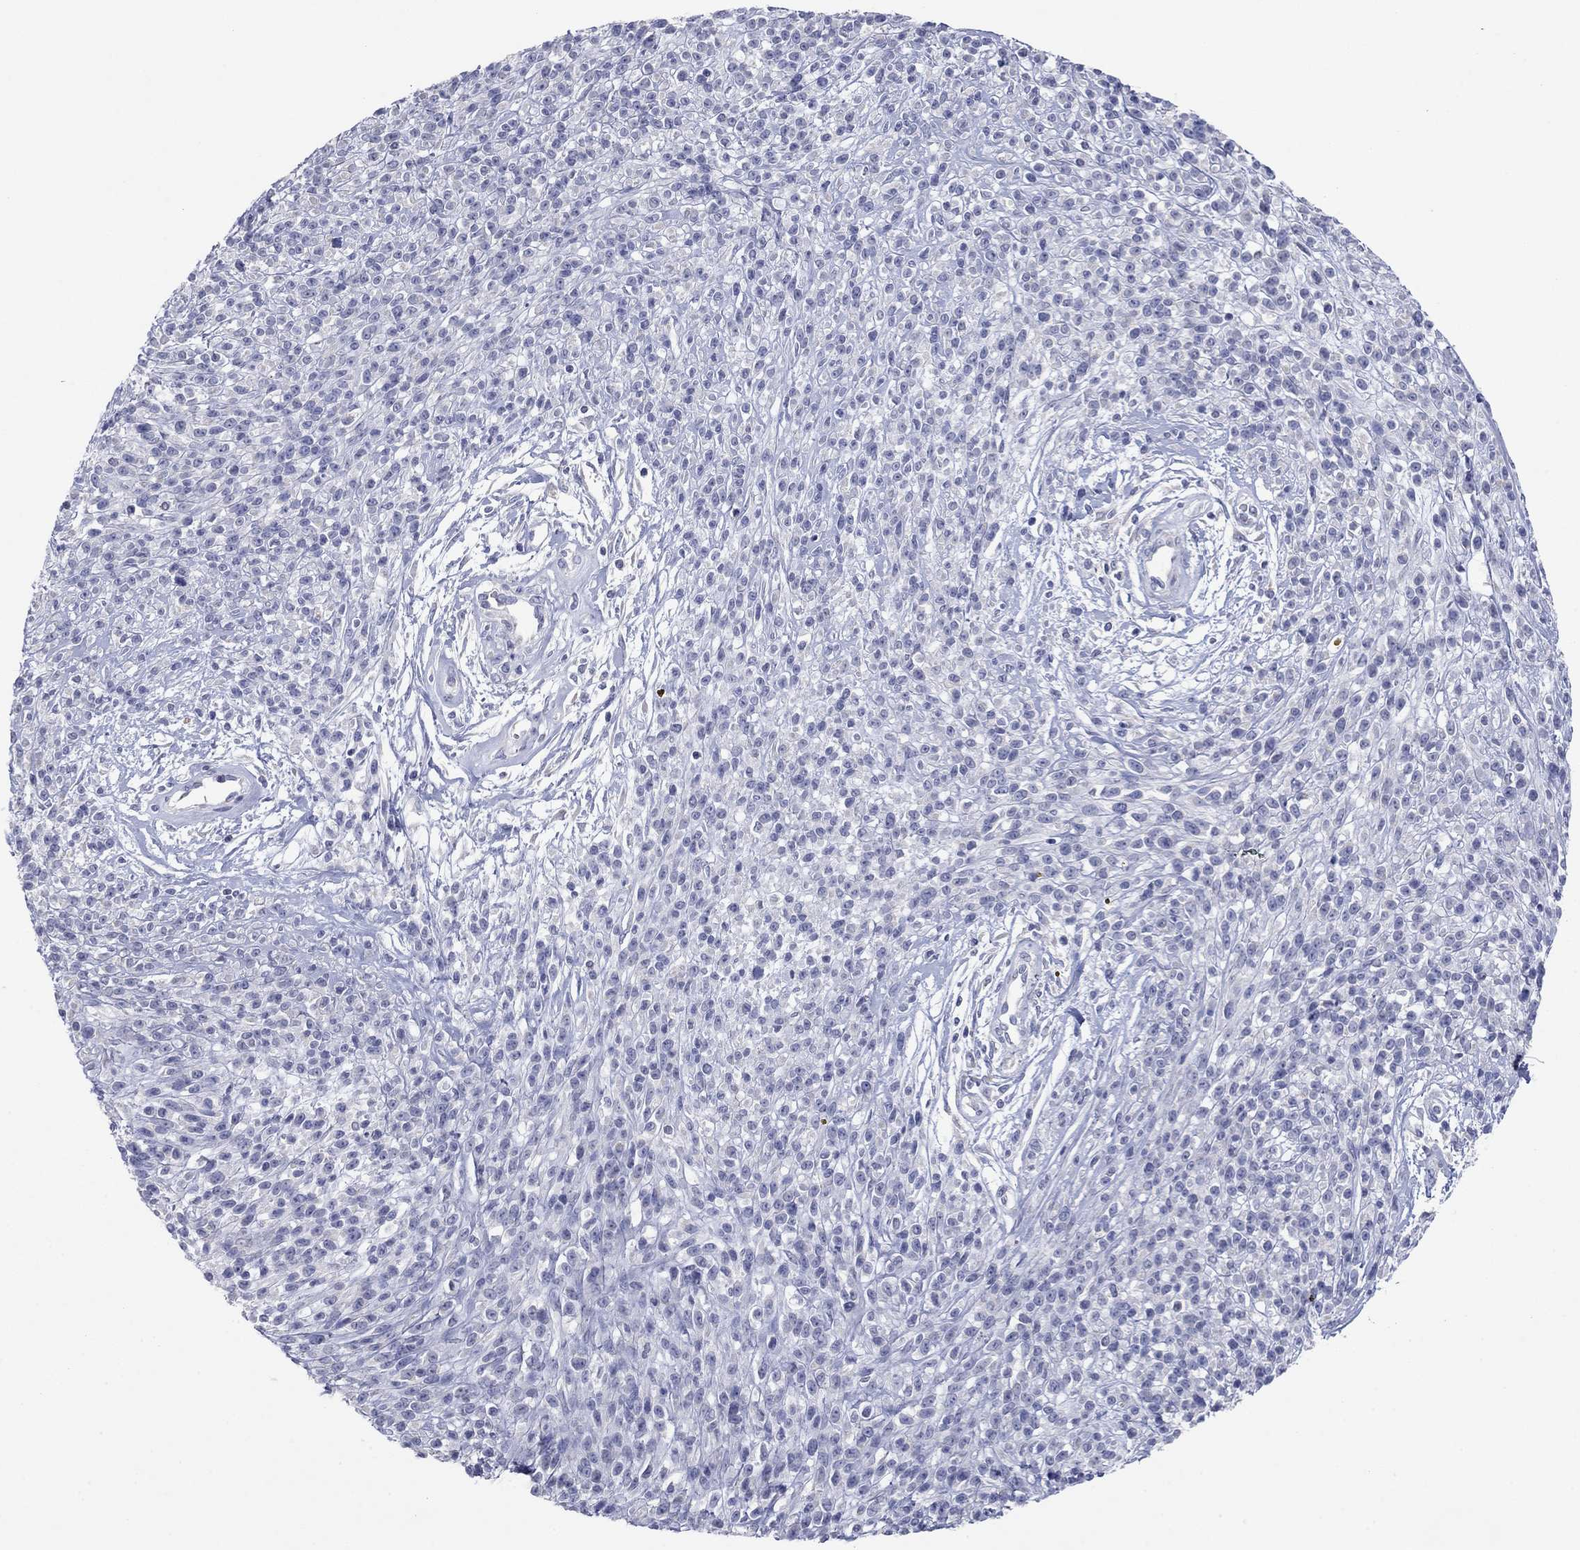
{"staining": {"intensity": "negative", "quantity": "none", "location": "none"}, "tissue": "melanoma", "cell_type": "Tumor cells", "image_type": "cancer", "snomed": [{"axis": "morphology", "description": "Malignant melanoma, NOS"}, {"axis": "topography", "description": "Skin"}, {"axis": "topography", "description": "Skin of trunk"}], "caption": "This is an immunohistochemistry photomicrograph of malignant melanoma. There is no positivity in tumor cells.", "gene": "PTGDS", "patient": {"sex": "male", "age": 74}}